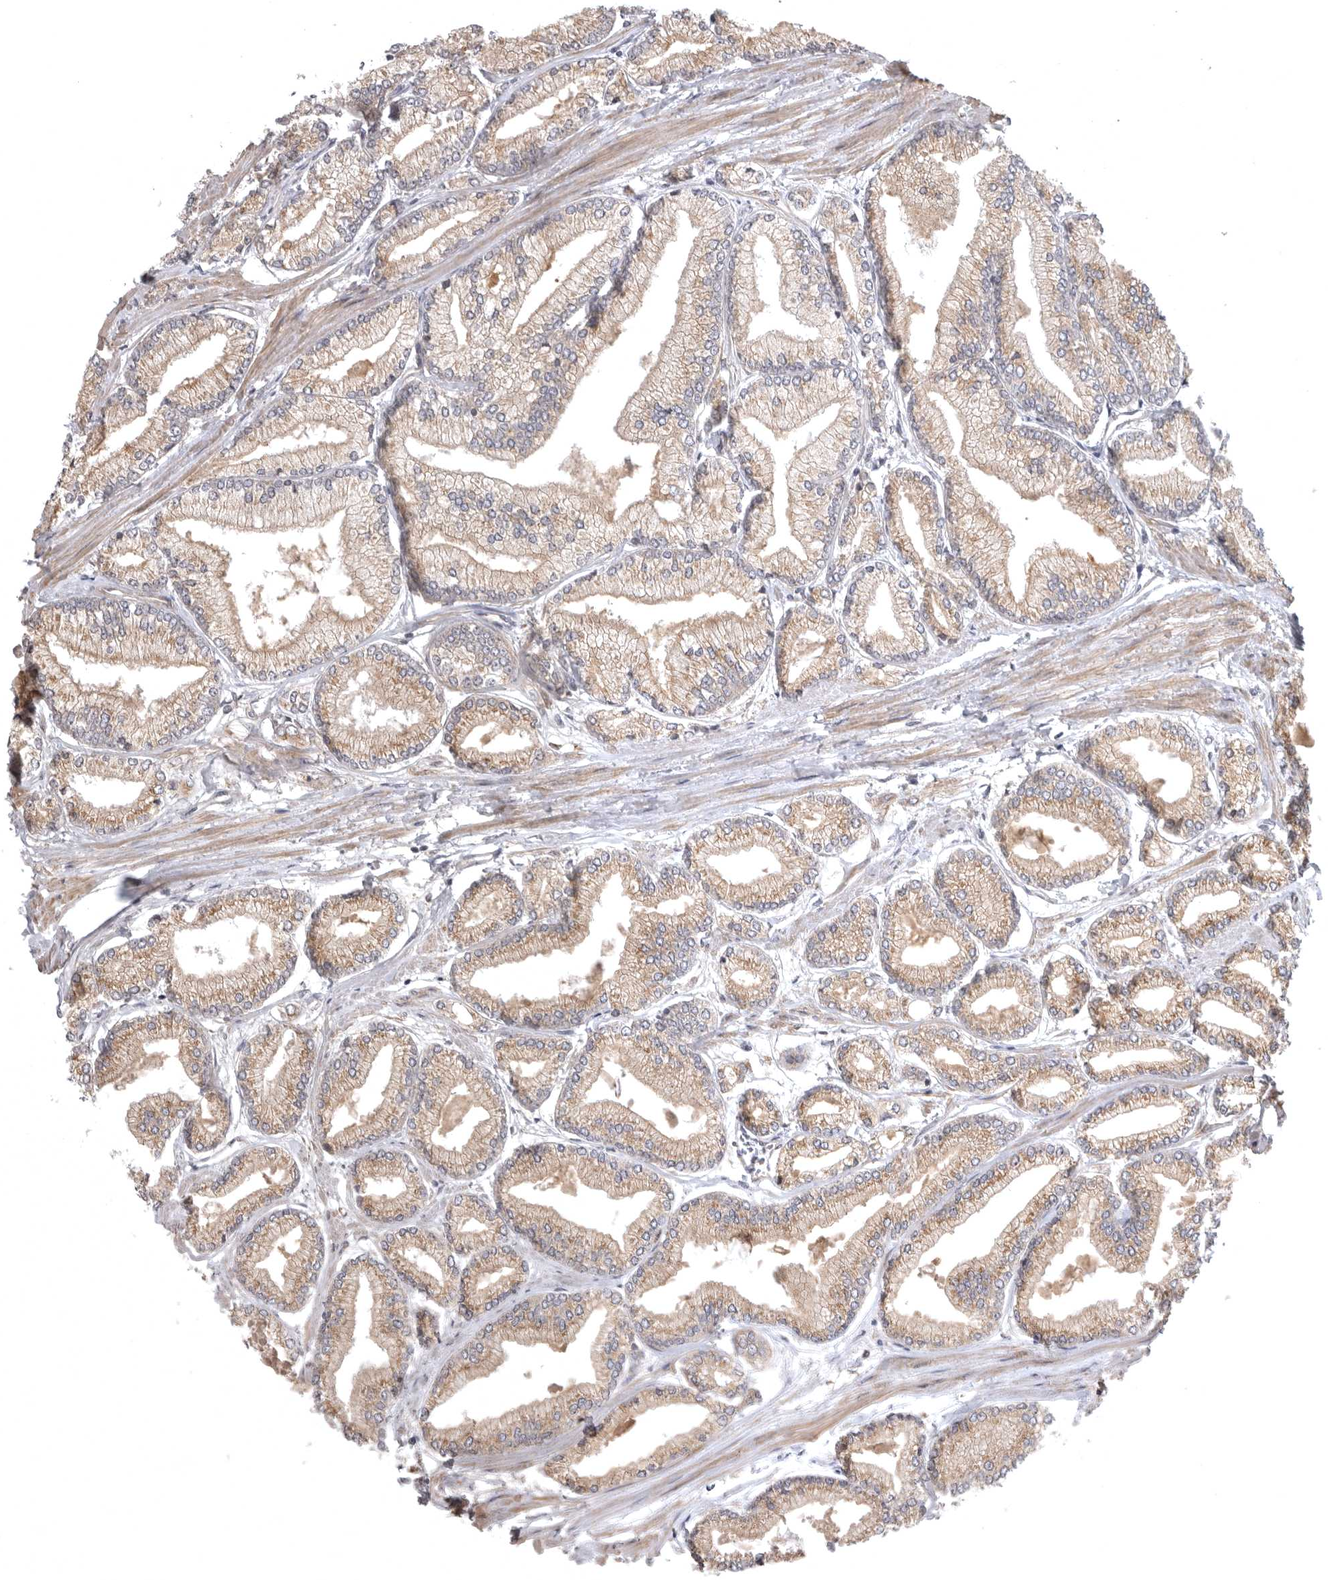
{"staining": {"intensity": "weak", "quantity": ">75%", "location": "cytoplasmic/membranous"}, "tissue": "prostate cancer", "cell_type": "Tumor cells", "image_type": "cancer", "snomed": [{"axis": "morphology", "description": "Adenocarcinoma, Low grade"}, {"axis": "topography", "description": "Prostate"}], "caption": "Human prostate cancer stained for a protein (brown) shows weak cytoplasmic/membranous positive expression in approximately >75% of tumor cells.", "gene": "CUEDC1", "patient": {"sex": "male", "age": 52}}